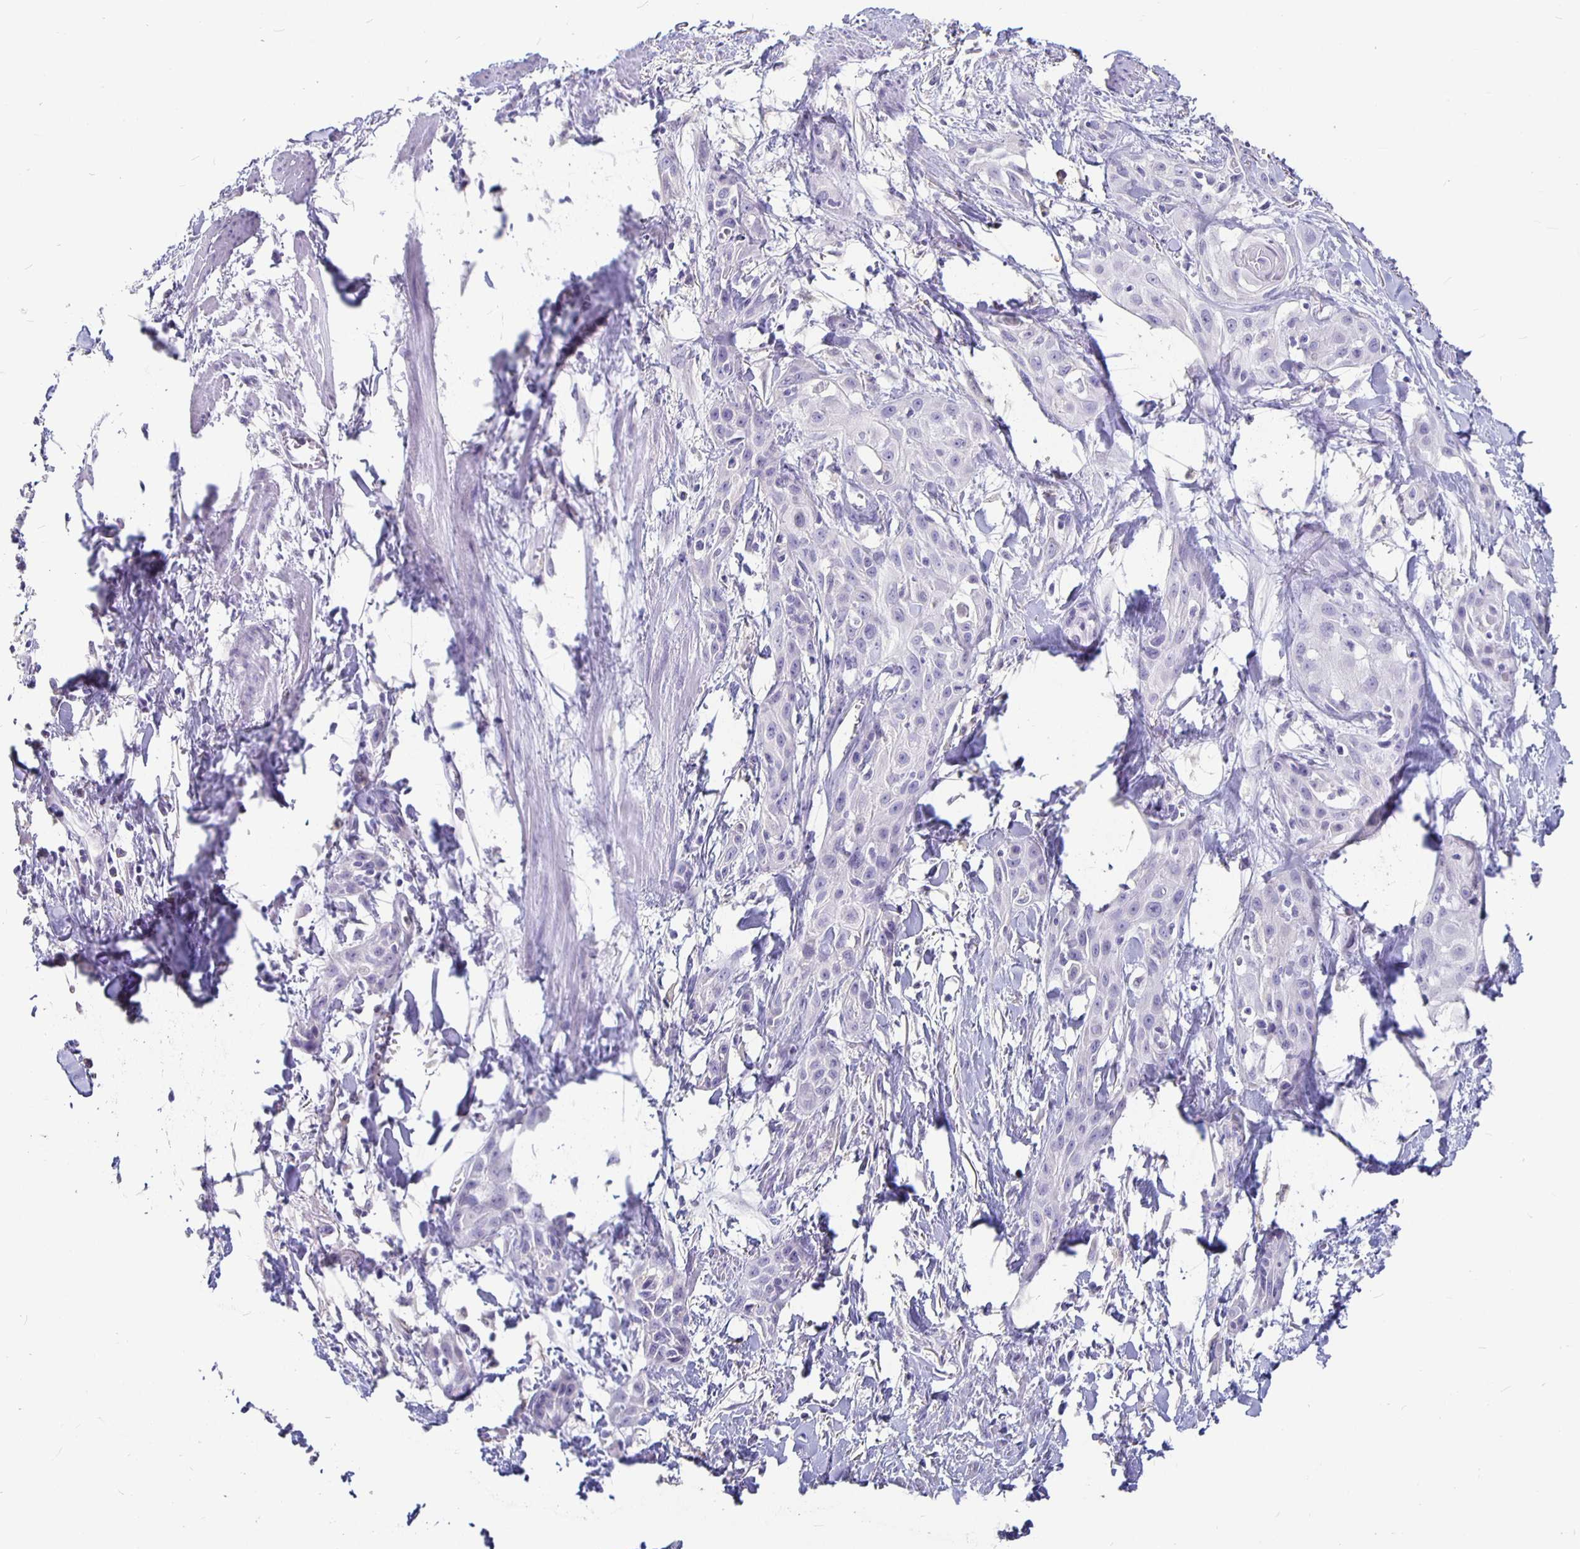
{"staining": {"intensity": "negative", "quantity": "none", "location": "none"}, "tissue": "skin cancer", "cell_type": "Tumor cells", "image_type": "cancer", "snomed": [{"axis": "morphology", "description": "Squamous cell carcinoma, NOS"}, {"axis": "topography", "description": "Skin"}, {"axis": "topography", "description": "Anal"}], "caption": "Tumor cells show no significant staining in skin squamous cell carcinoma.", "gene": "GPX4", "patient": {"sex": "male", "age": 64}}